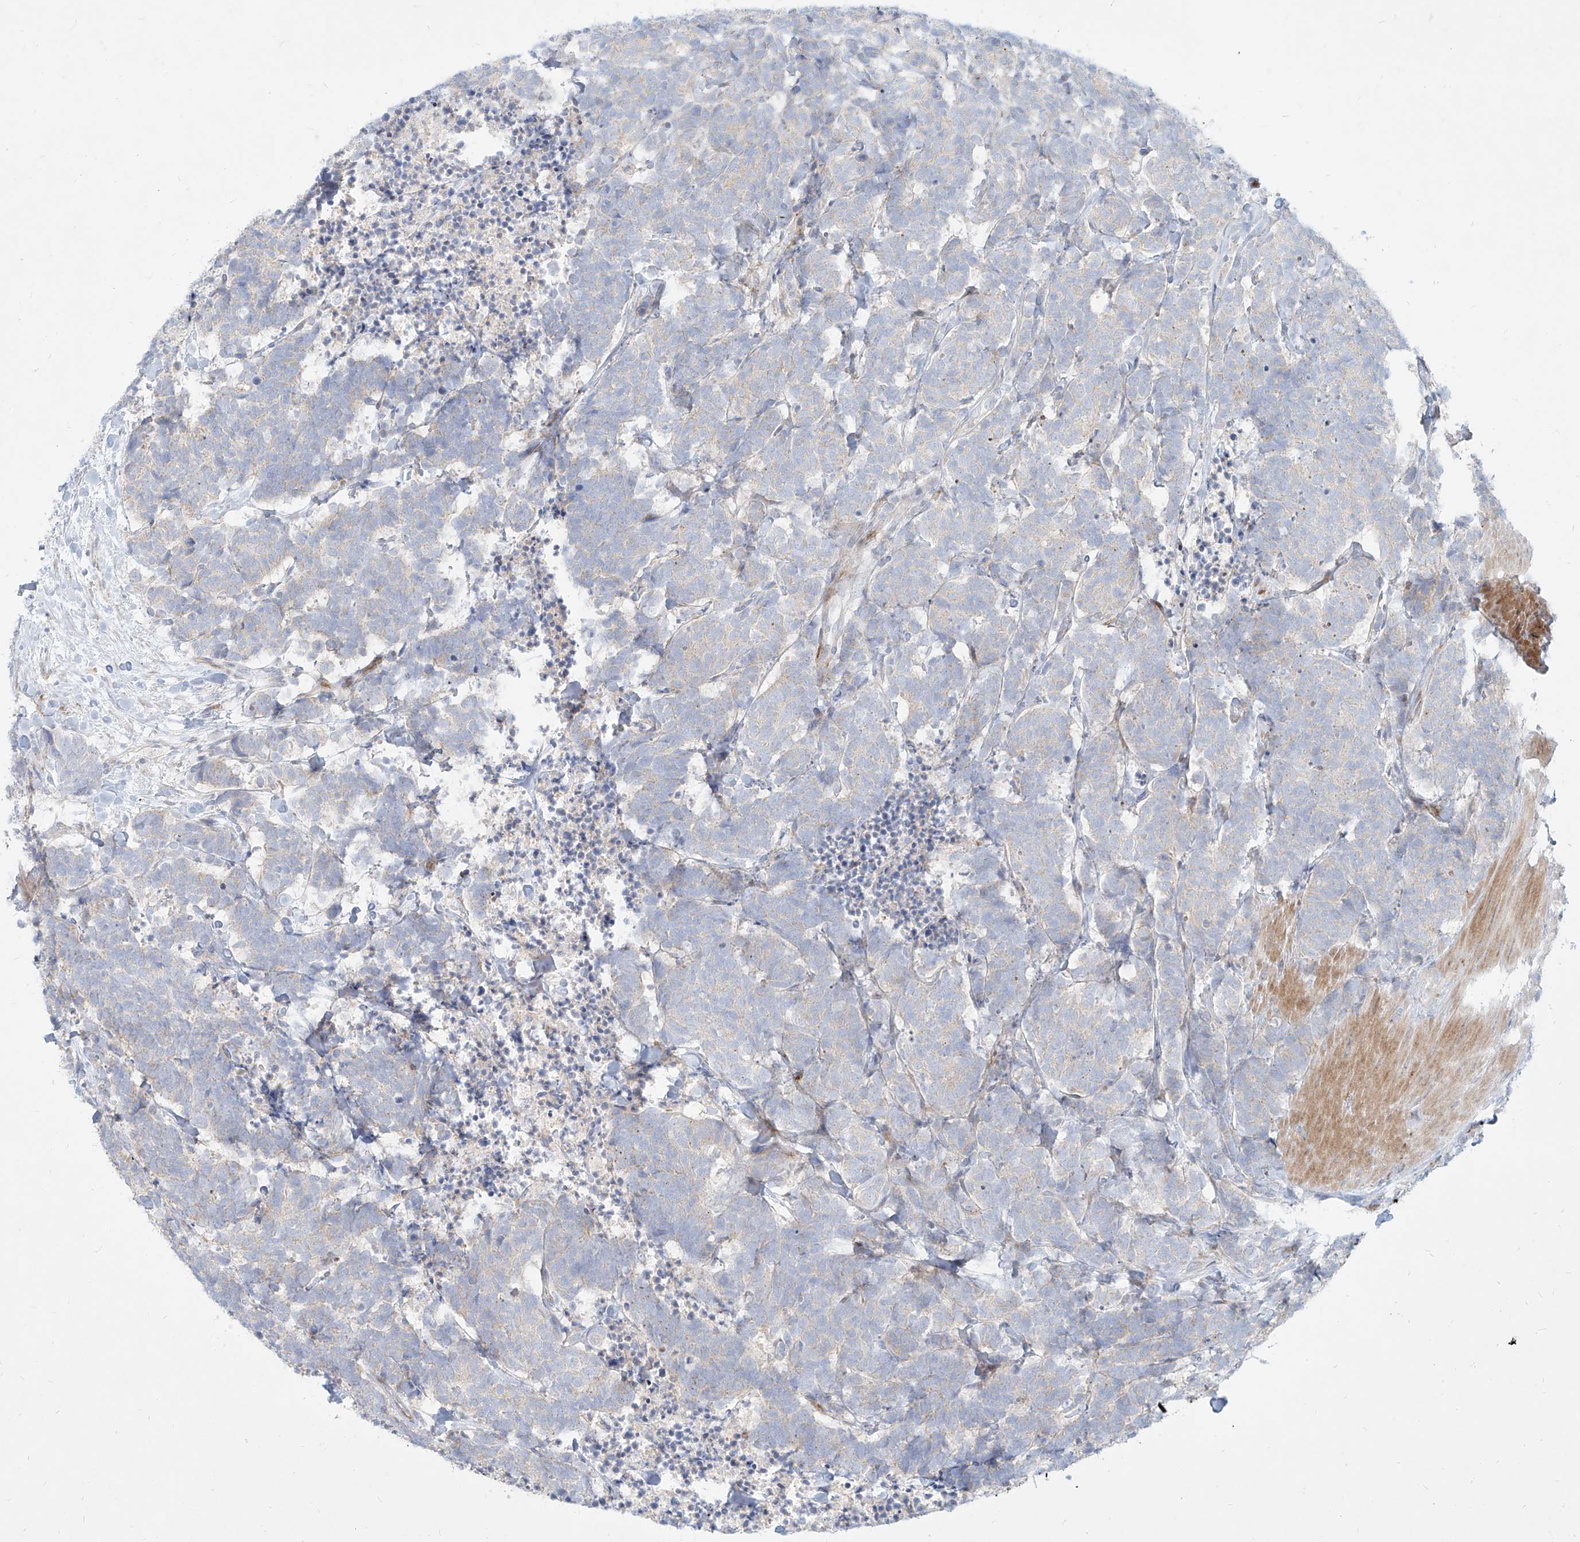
{"staining": {"intensity": "negative", "quantity": "none", "location": "none"}, "tissue": "carcinoid", "cell_type": "Tumor cells", "image_type": "cancer", "snomed": [{"axis": "morphology", "description": "Carcinoma, NOS"}, {"axis": "morphology", "description": "Carcinoid, malignant, NOS"}, {"axis": "topography", "description": "Urinary bladder"}], "caption": "This is an immunohistochemistry photomicrograph of carcinoid. There is no positivity in tumor cells.", "gene": "MTX2", "patient": {"sex": "male", "age": 57}}